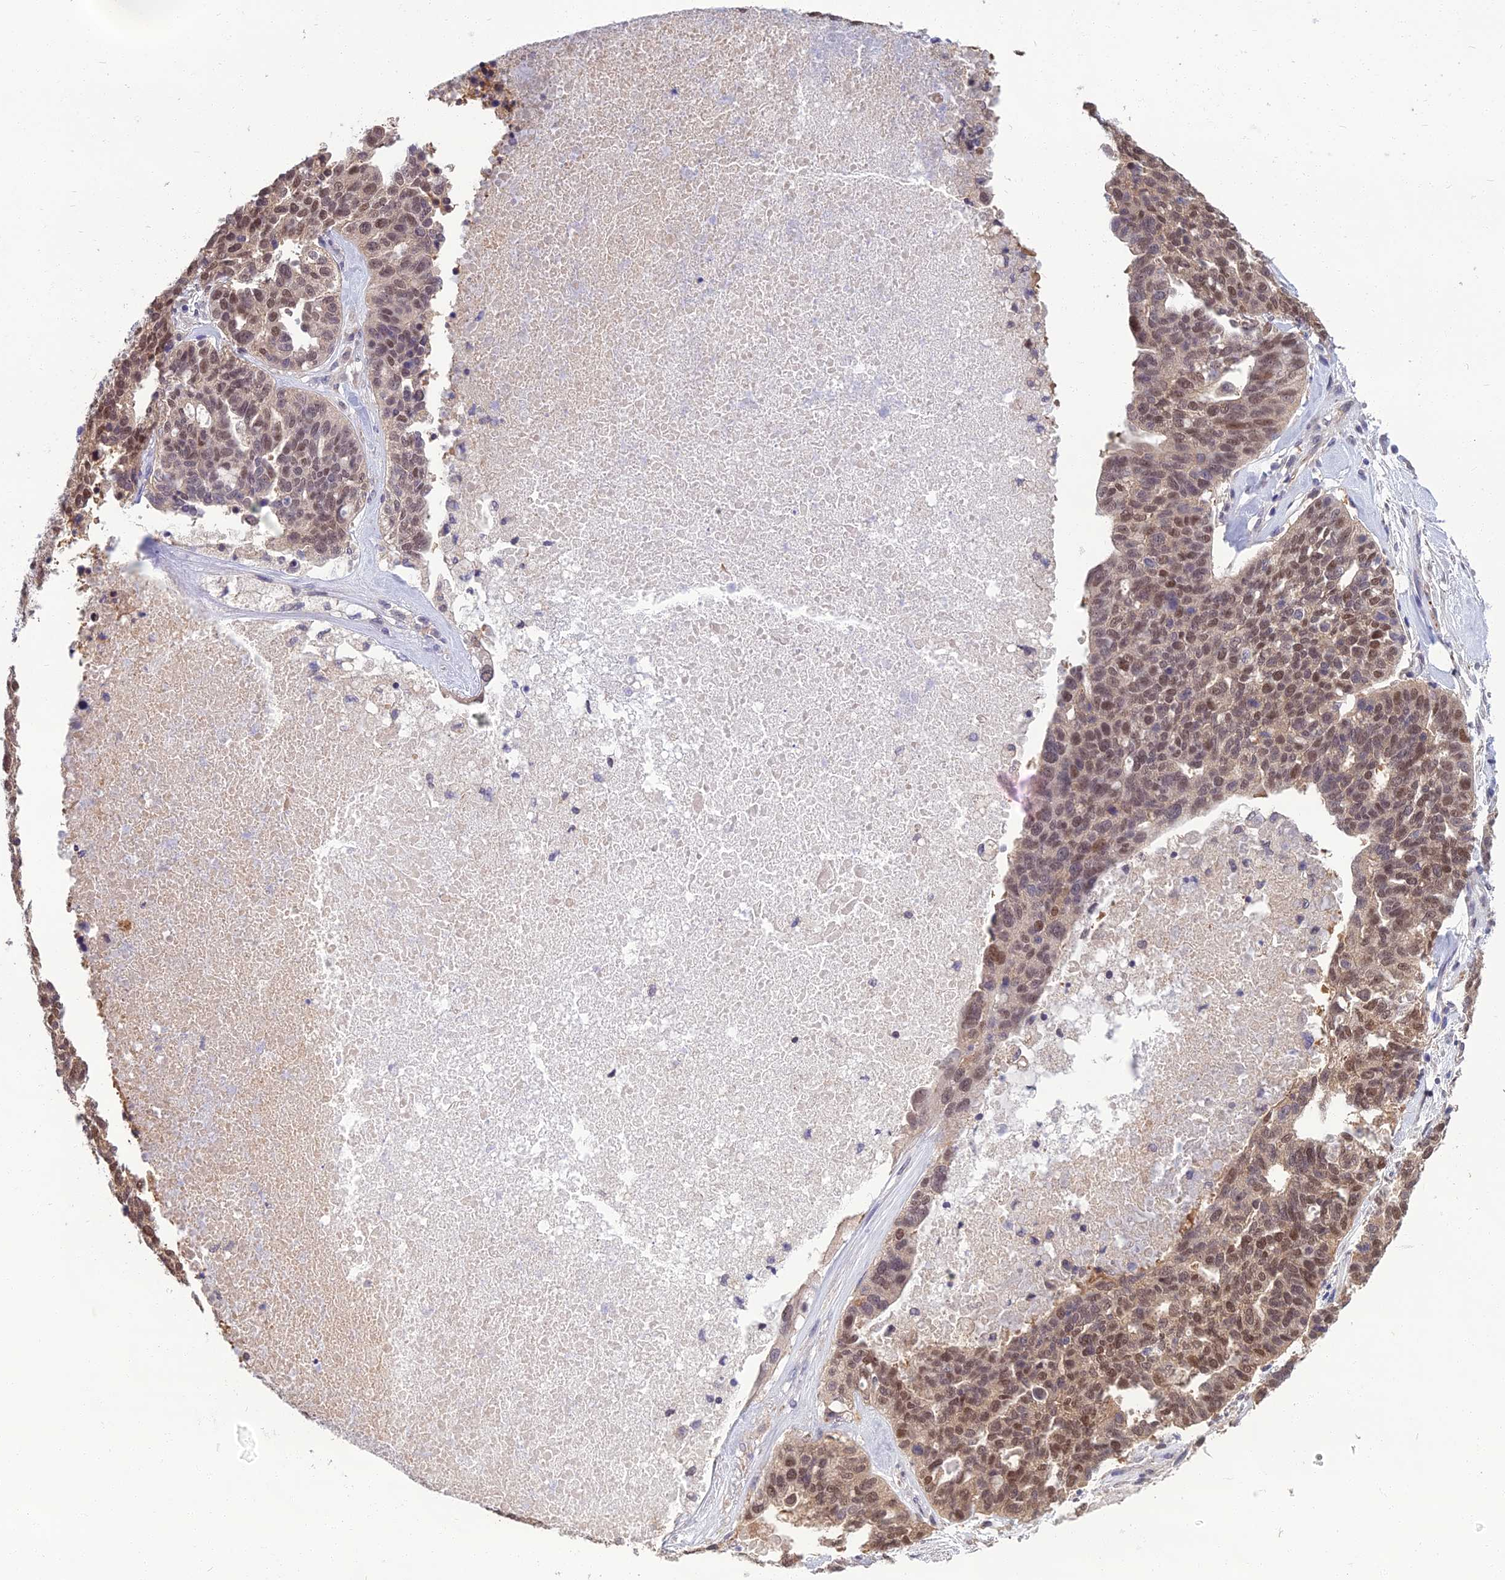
{"staining": {"intensity": "moderate", "quantity": "25%-75%", "location": "nuclear"}, "tissue": "ovarian cancer", "cell_type": "Tumor cells", "image_type": "cancer", "snomed": [{"axis": "morphology", "description": "Cystadenocarcinoma, serous, NOS"}, {"axis": "topography", "description": "Ovary"}], "caption": "Tumor cells exhibit medium levels of moderate nuclear staining in approximately 25%-75% of cells in human ovarian cancer (serous cystadenocarcinoma).", "gene": "NR4A3", "patient": {"sex": "female", "age": 59}}